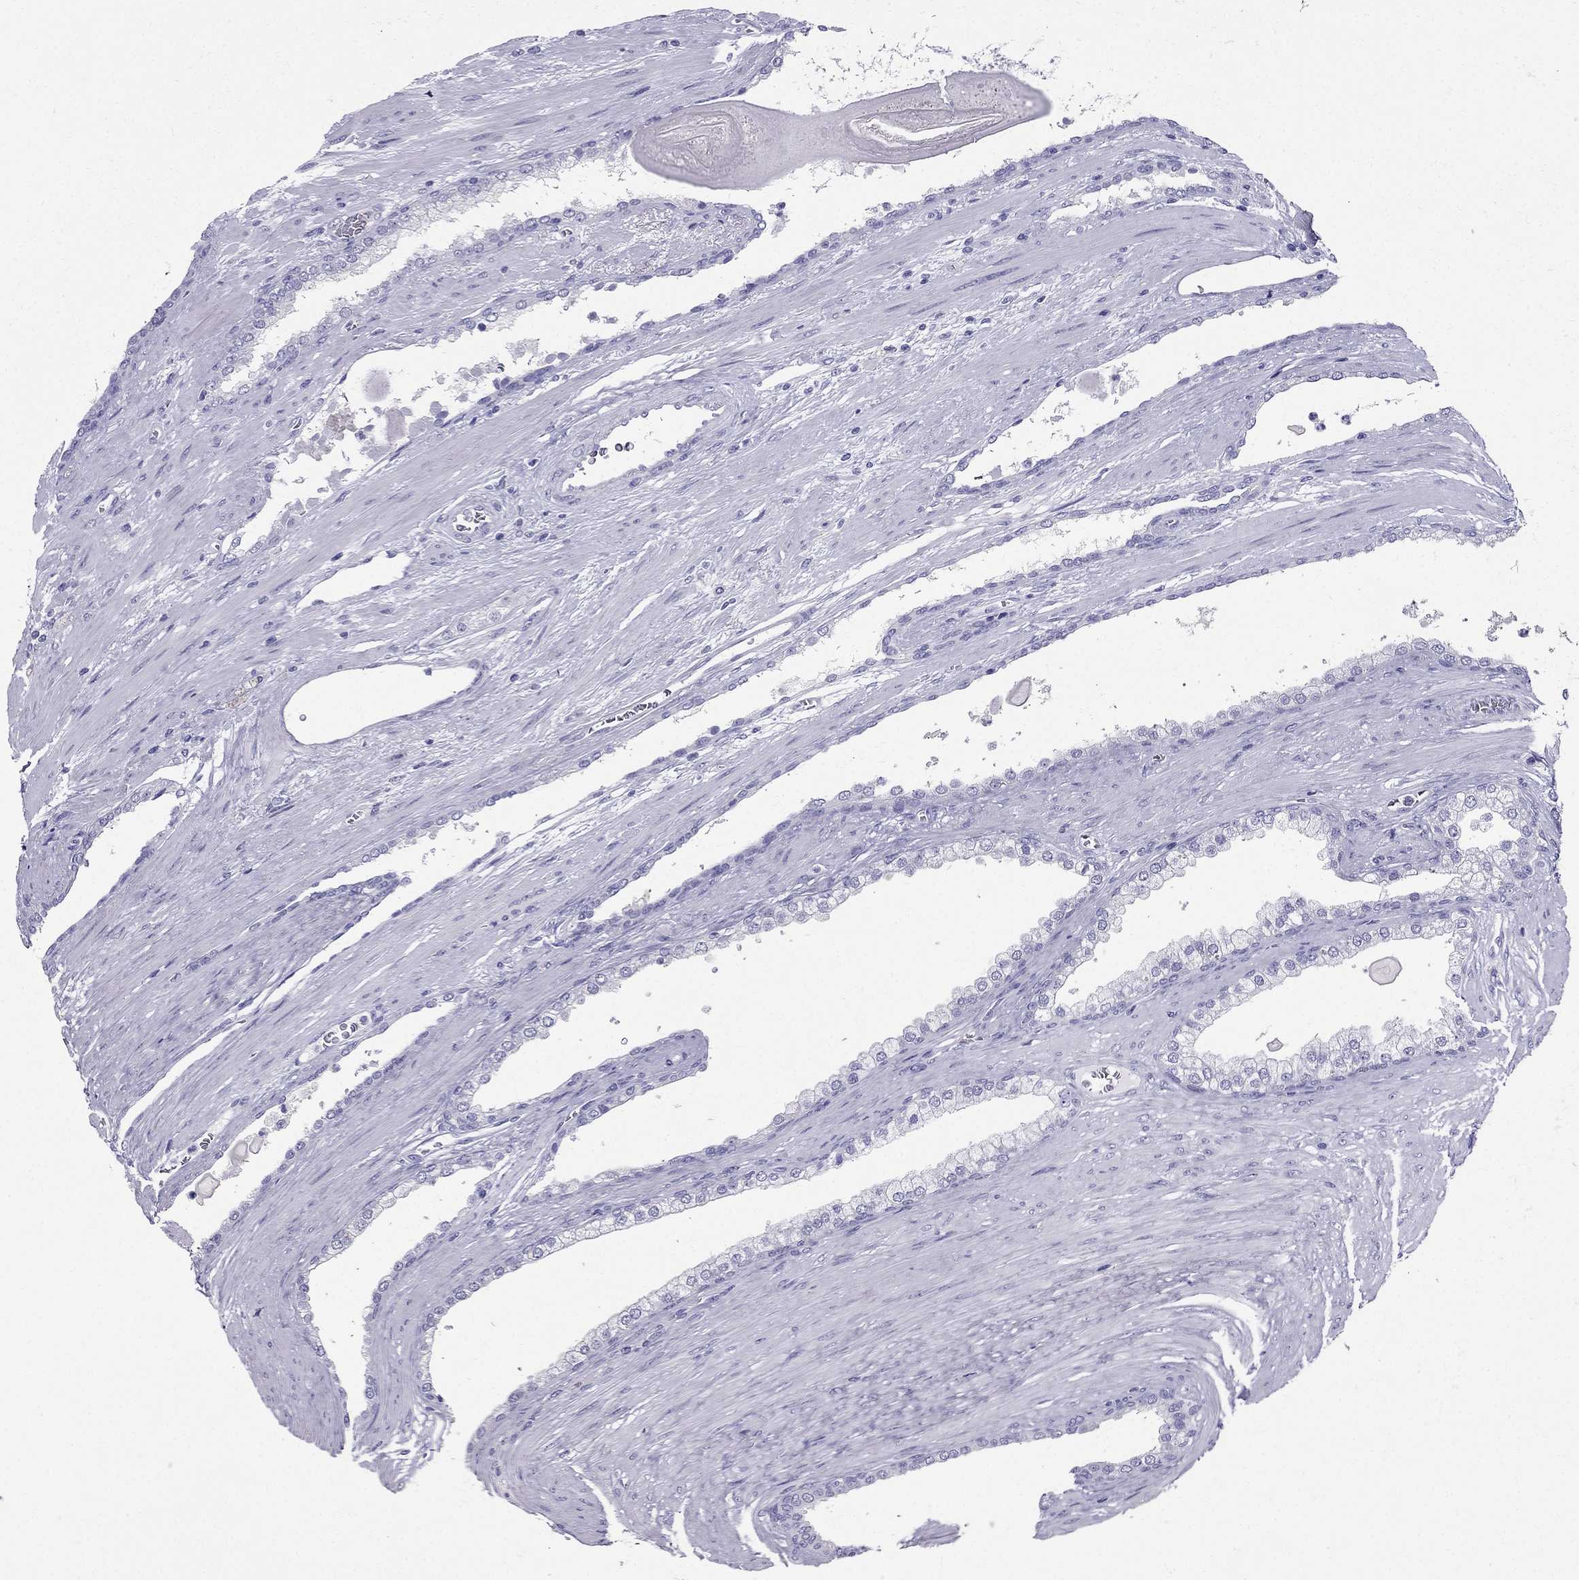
{"staining": {"intensity": "negative", "quantity": "none", "location": "none"}, "tissue": "prostate cancer", "cell_type": "Tumor cells", "image_type": "cancer", "snomed": [{"axis": "morphology", "description": "Adenocarcinoma, NOS"}, {"axis": "topography", "description": "Prostate"}], "caption": "This is an immunohistochemistry histopathology image of human prostate cancer (adenocarcinoma). There is no positivity in tumor cells.", "gene": "ZNF541", "patient": {"sex": "male", "age": 67}}